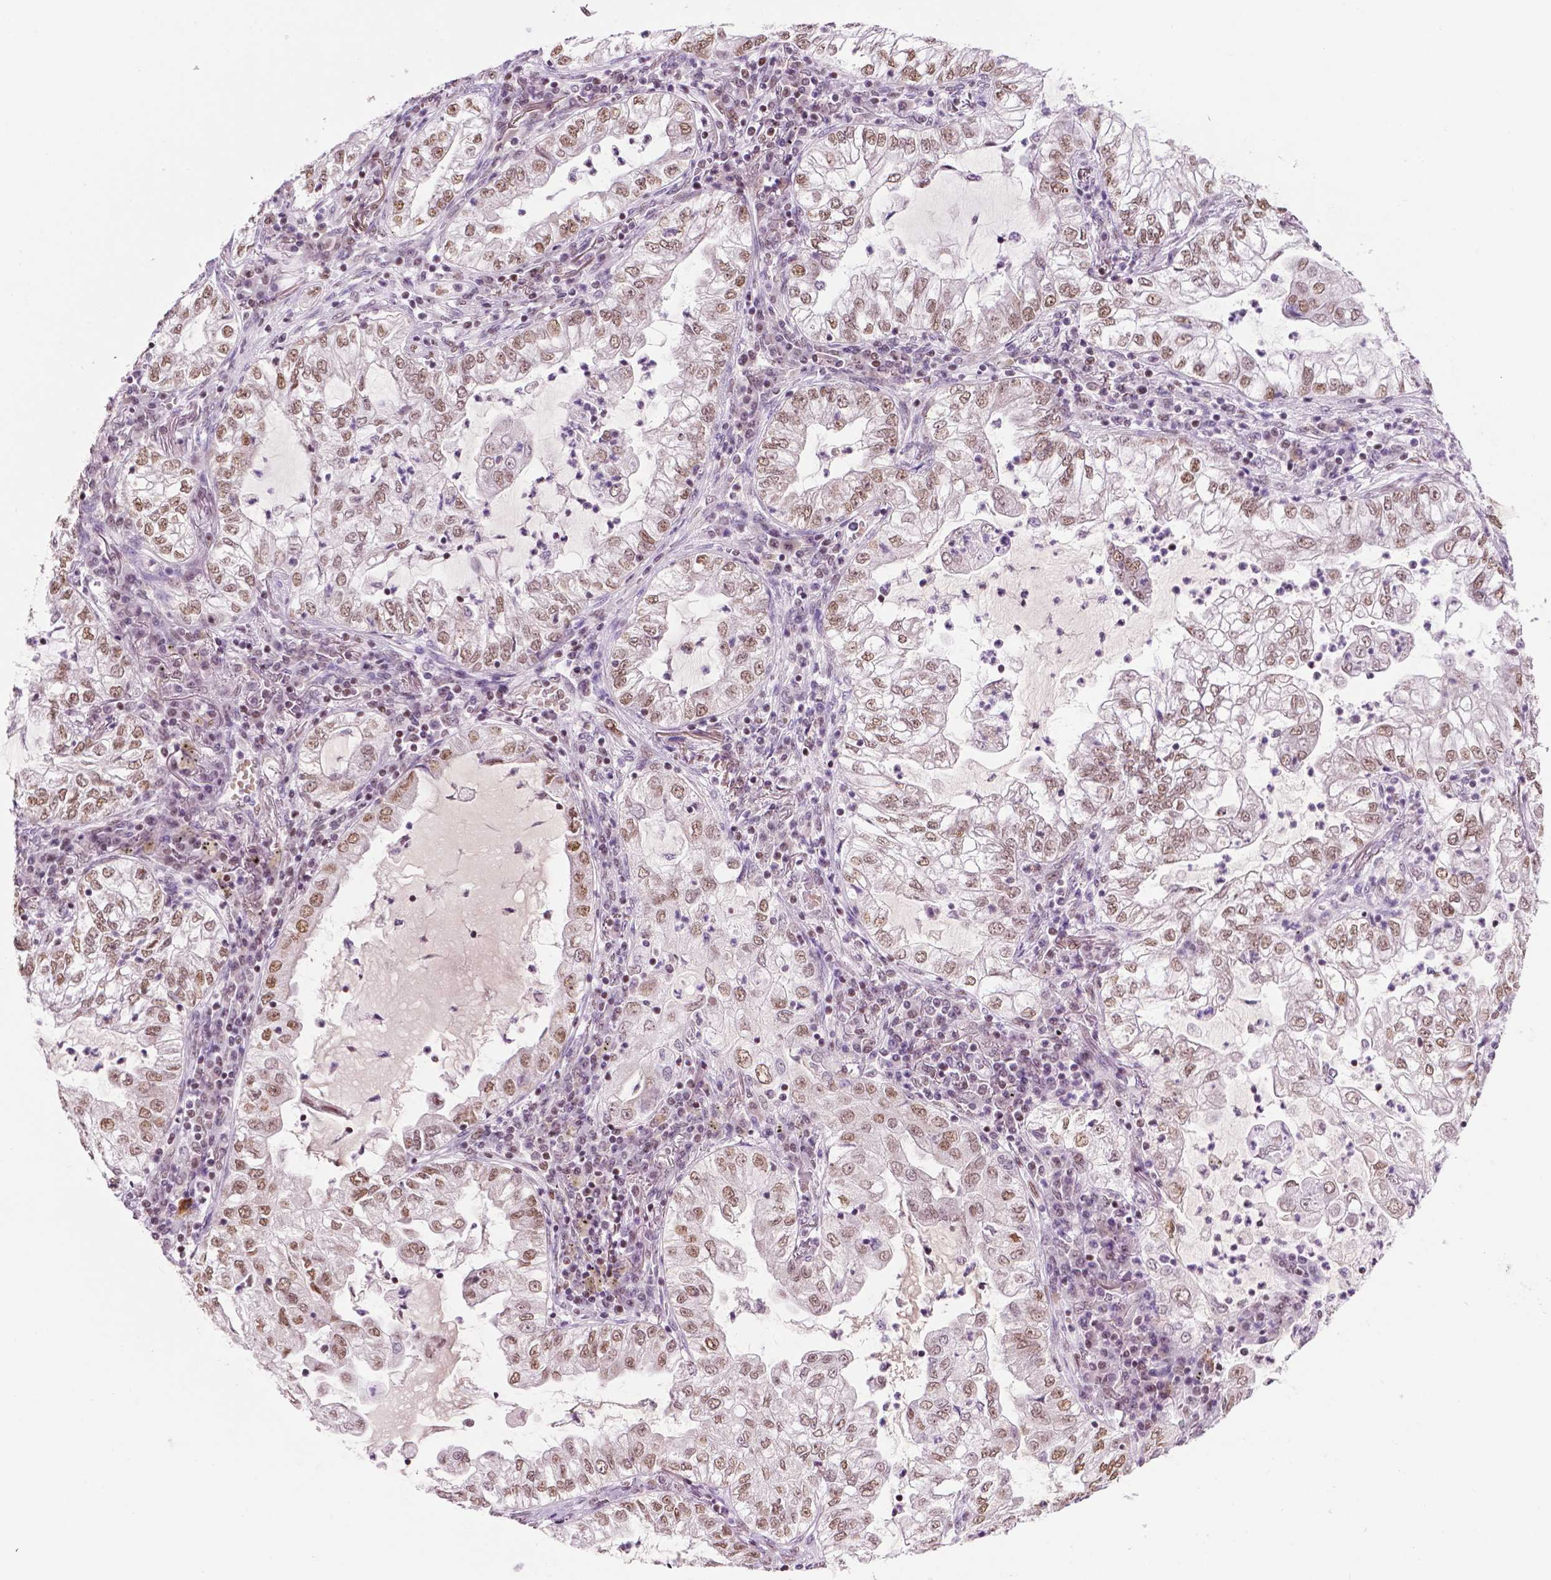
{"staining": {"intensity": "moderate", "quantity": ">75%", "location": "nuclear"}, "tissue": "lung cancer", "cell_type": "Tumor cells", "image_type": "cancer", "snomed": [{"axis": "morphology", "description": "Adenocarcinoma, NOS"}, {"axis": "topography", "description": "Lung"}], "caption": "About >75% of tumor cells in human lung cancer (adenocarcinoma) reveal moderate nuclear protein staining as visualized by brown immunohistochemical staining.", "gene": "COL23A1", "patient": {"sex": "female", "age": 73}}